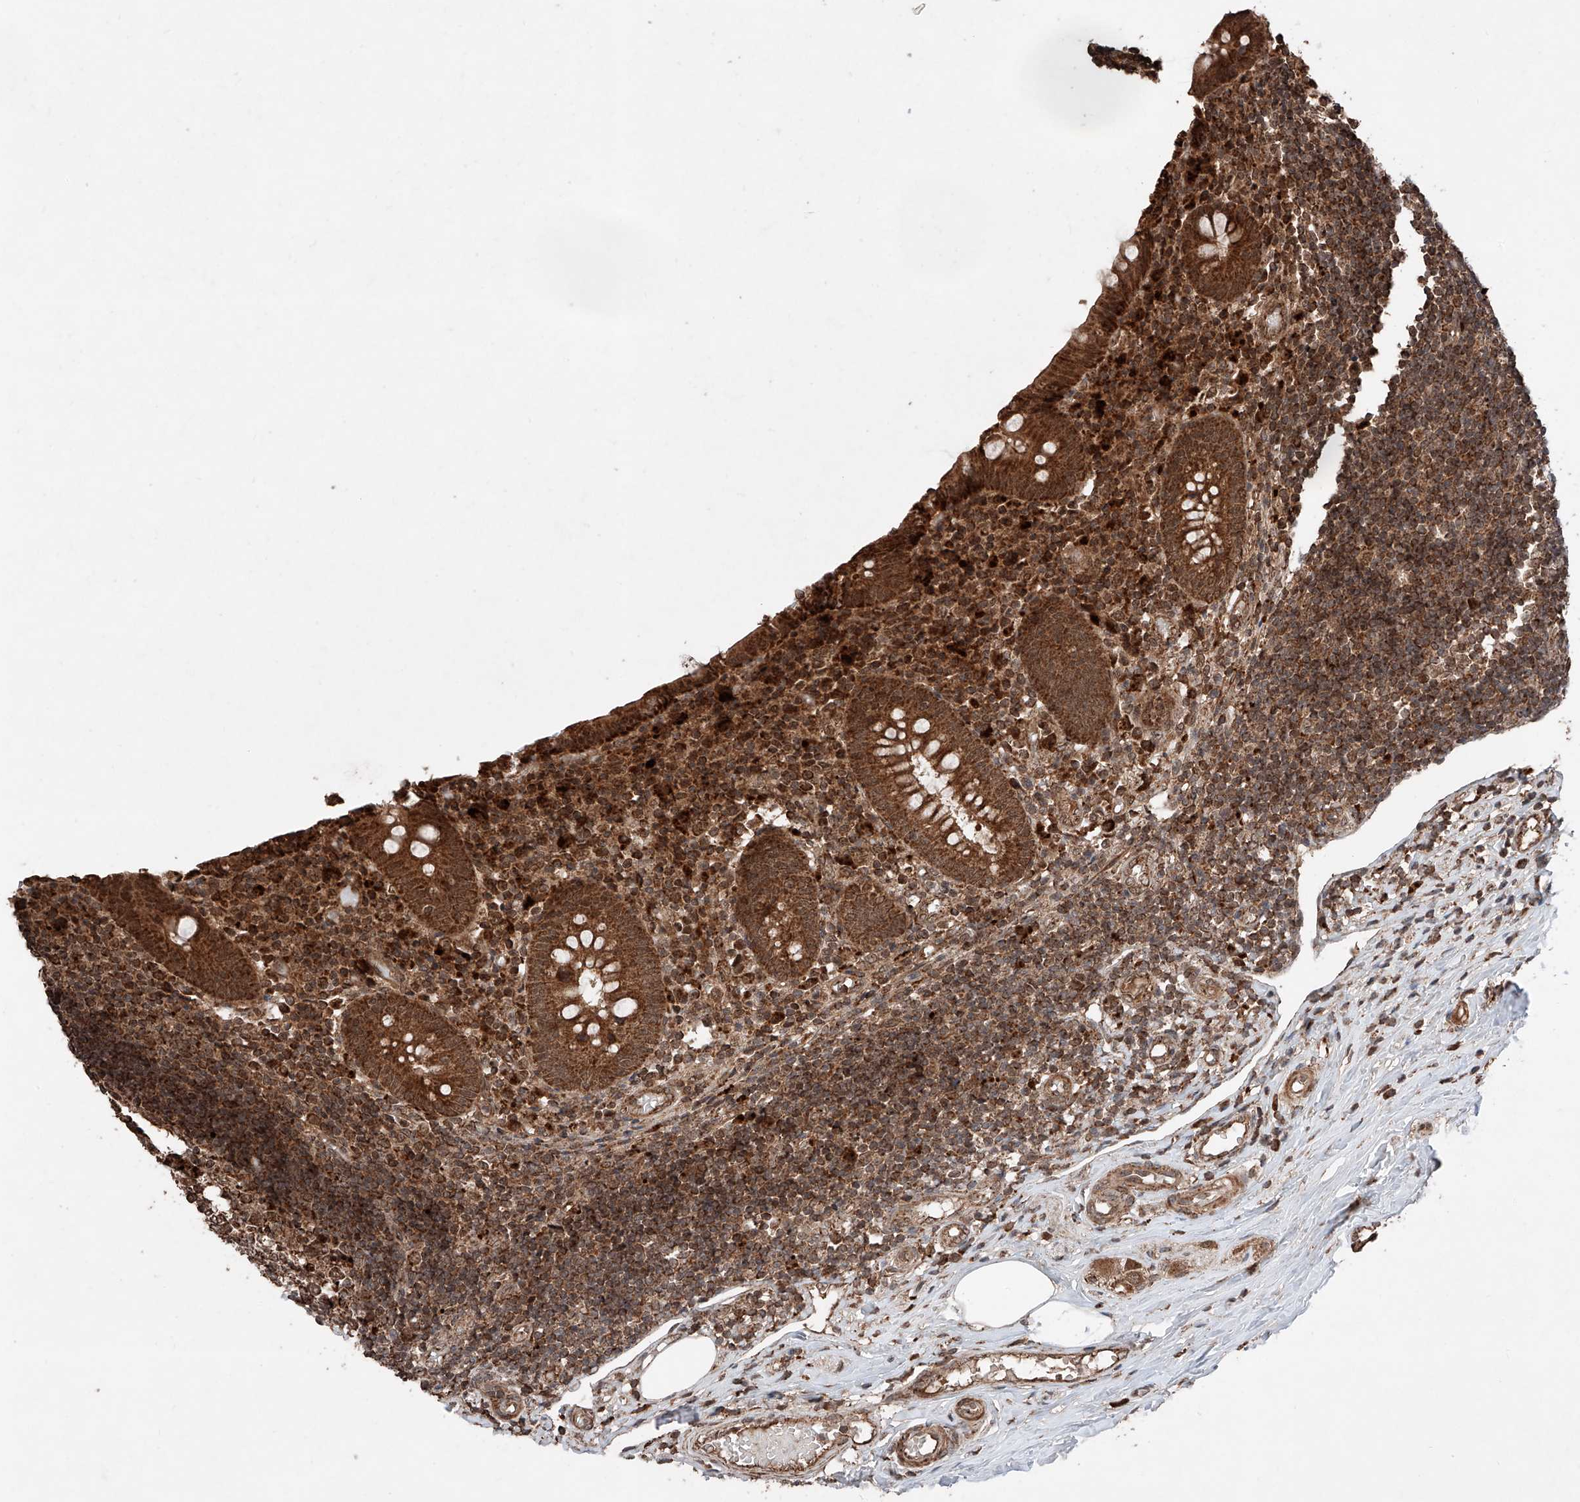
{"staining": {"intensity": "strong", "quantity": ">75%", "location": "cytoplasmic/membranous"}, "tissue": "appendix", "cell_type": "Glandular cells", "image_type": "normal", "snomed": [{"axis": "morphology", "description": "Normal tissue, NOS"}, {"axis": "topography", "description": "Appendix"}], "caption": "High-power microscopy captured an IHC image of benign appendix, revealing strong cytoplasmic/membranous positivity in about >75% of glandular cells. (Stains: DAB (3,3'-diaminobenzidine) in brown, nuclei in blue, Microscopy: brightfield microscopy at high magnification).", "gene": "ZSCAN29", "patient": {"sex": "female", "age": 17}}